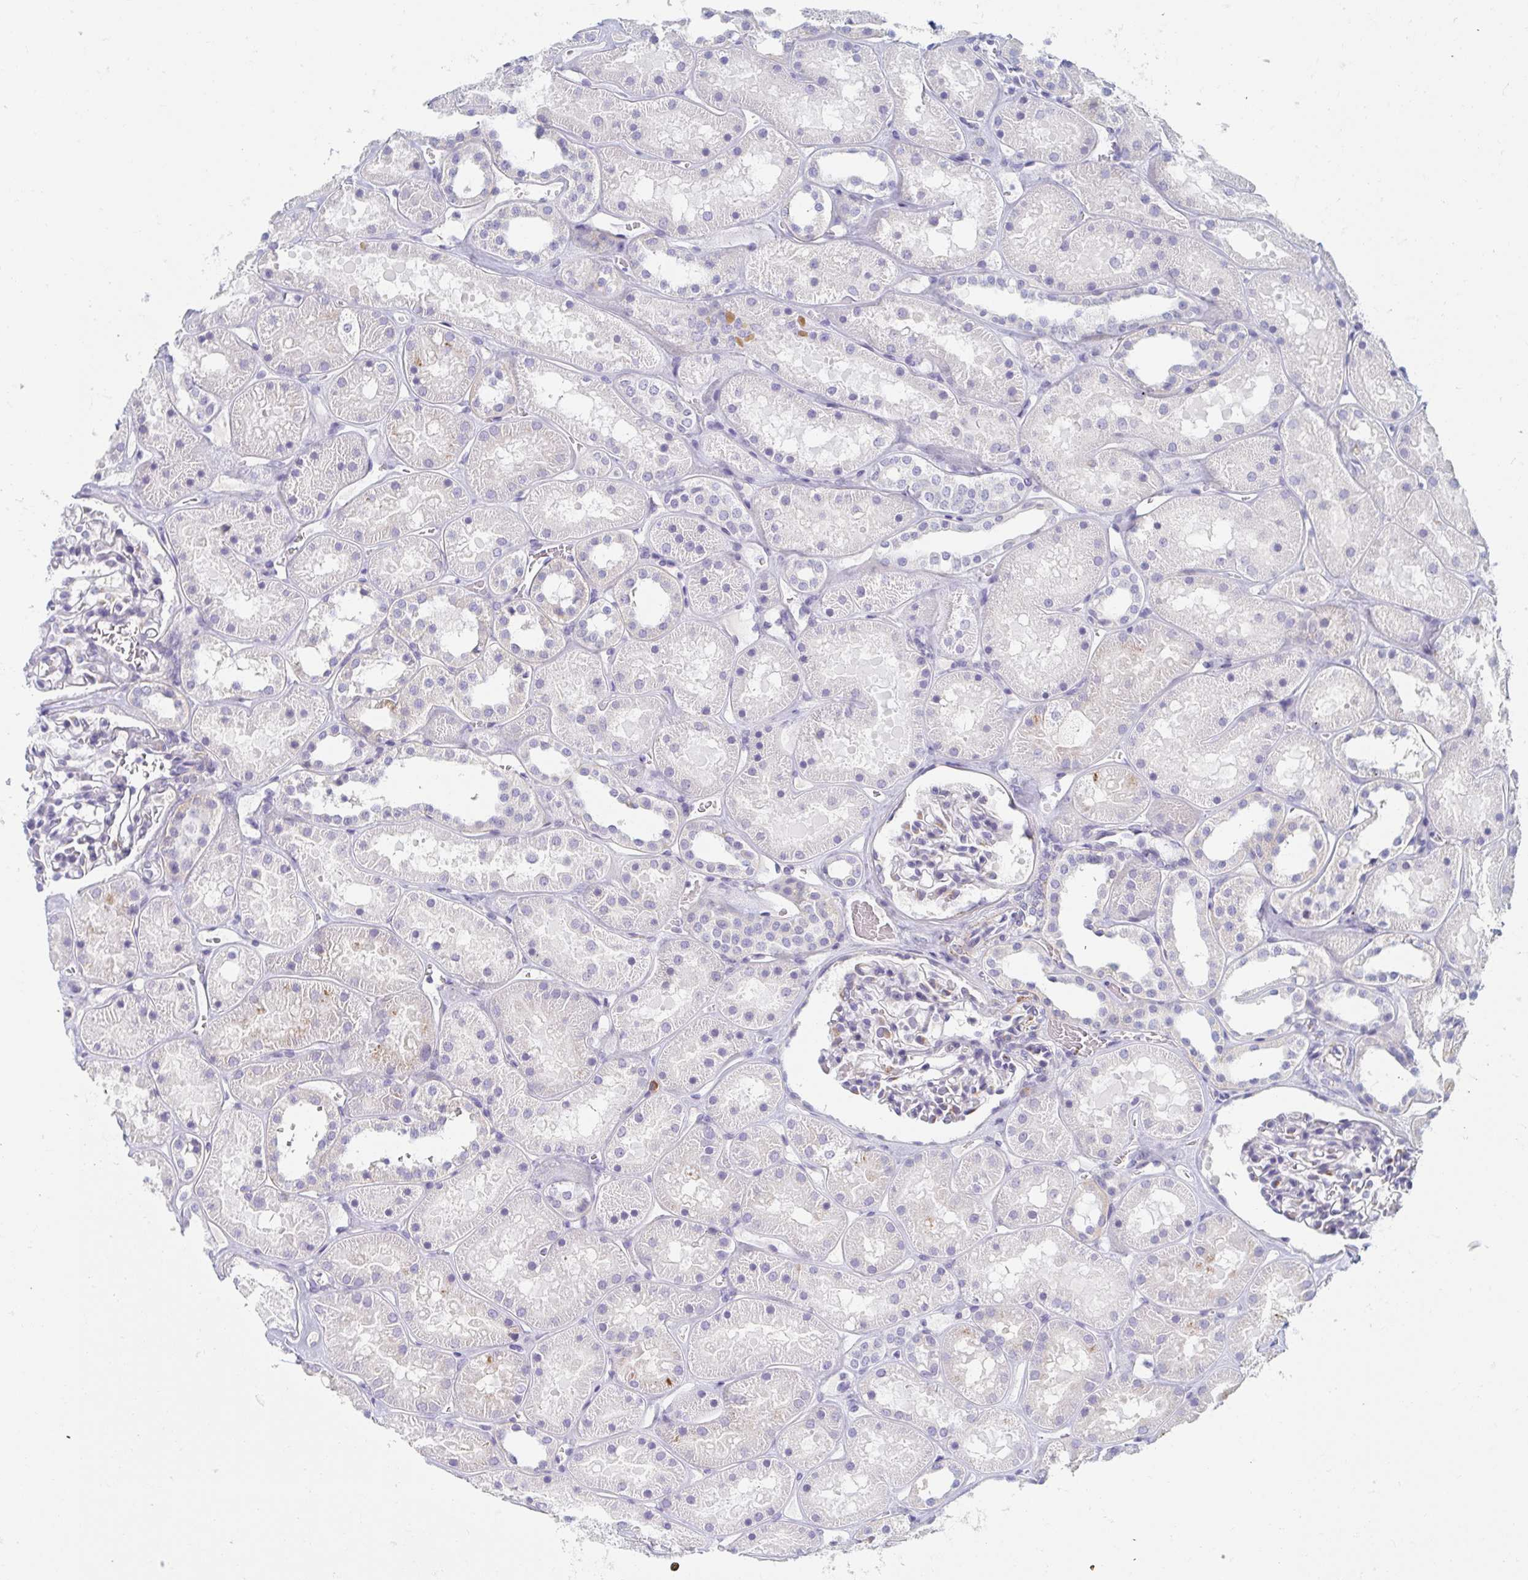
{"staining": {"intensity": "negative", "quantity": "none", "location": "none"}, "tissue": "kidney", "cell_type": "Cells in glomeruli", "image_type": "normal", "snomed": [{"axis": "morphology", "description": "Normal tissue, NOS"}, {"axis": "topography", "description": "Kidney"}], "caption": "Immunohistochemistry of normal human kidney shows no expression in cells in glomeruli. (Immunohistochemistry (ihc), brightfield microscopy, high magnification).", "gene": "MYLK2", "patient": {"sex": "female", "age": 41}}